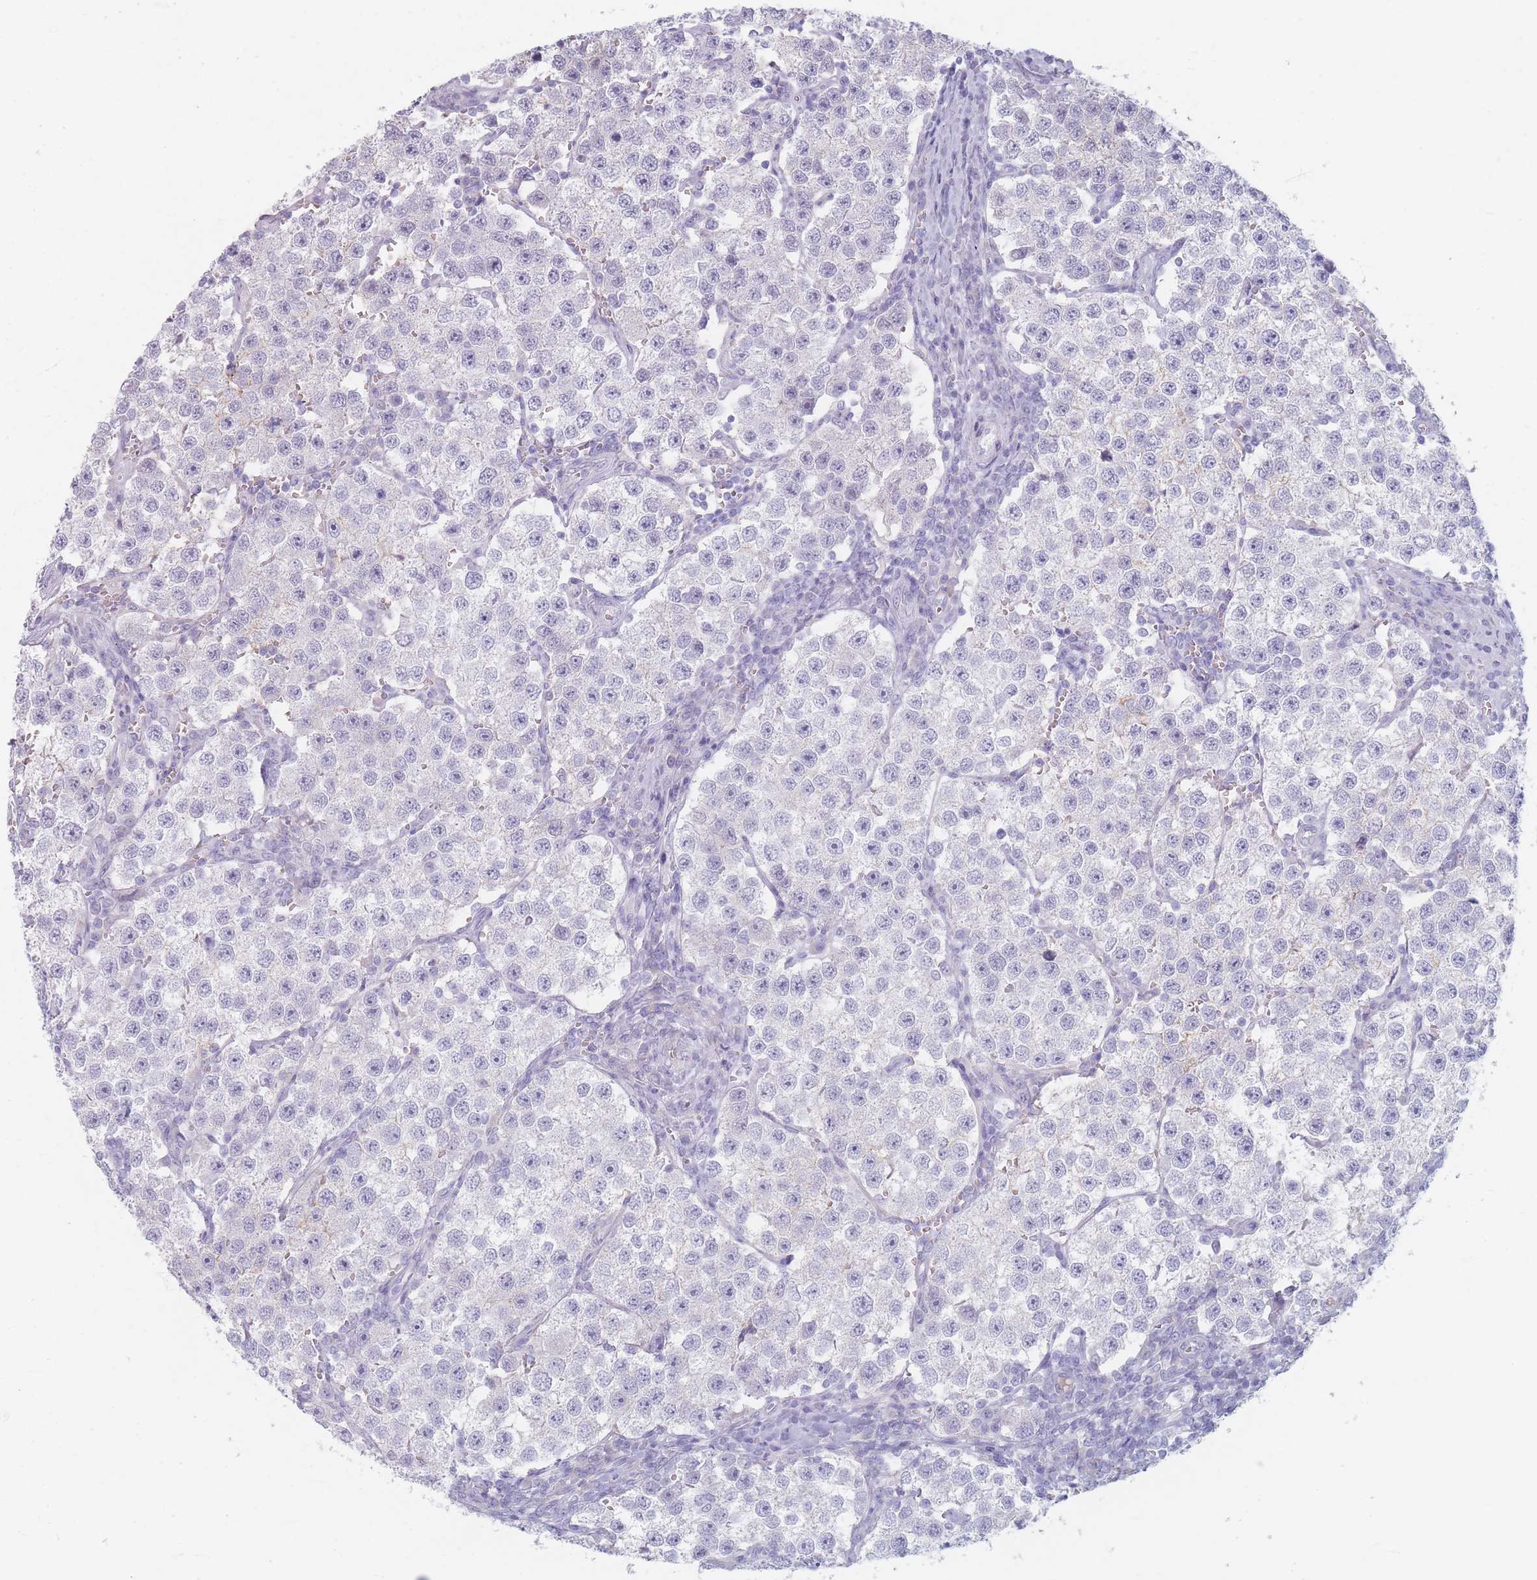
{"staining": {"intensity": "negative", "quantity": "none", "location": "none"}, "tissue": "testis cancer", "cell_type": "Tumor cells", "image_type": "cancer", "snomed": [{"axis": "morphology", "description": "Seminoma, NOS"}, {"axis": "topography", "description": "Testis"}], "caption": "Seminoma (testis) stained for a protein using immunohistochemistry (IHC) shows no expression tumor cells.", "gene": "PIGM", "patient": {"sex": "male", "age": 37}}